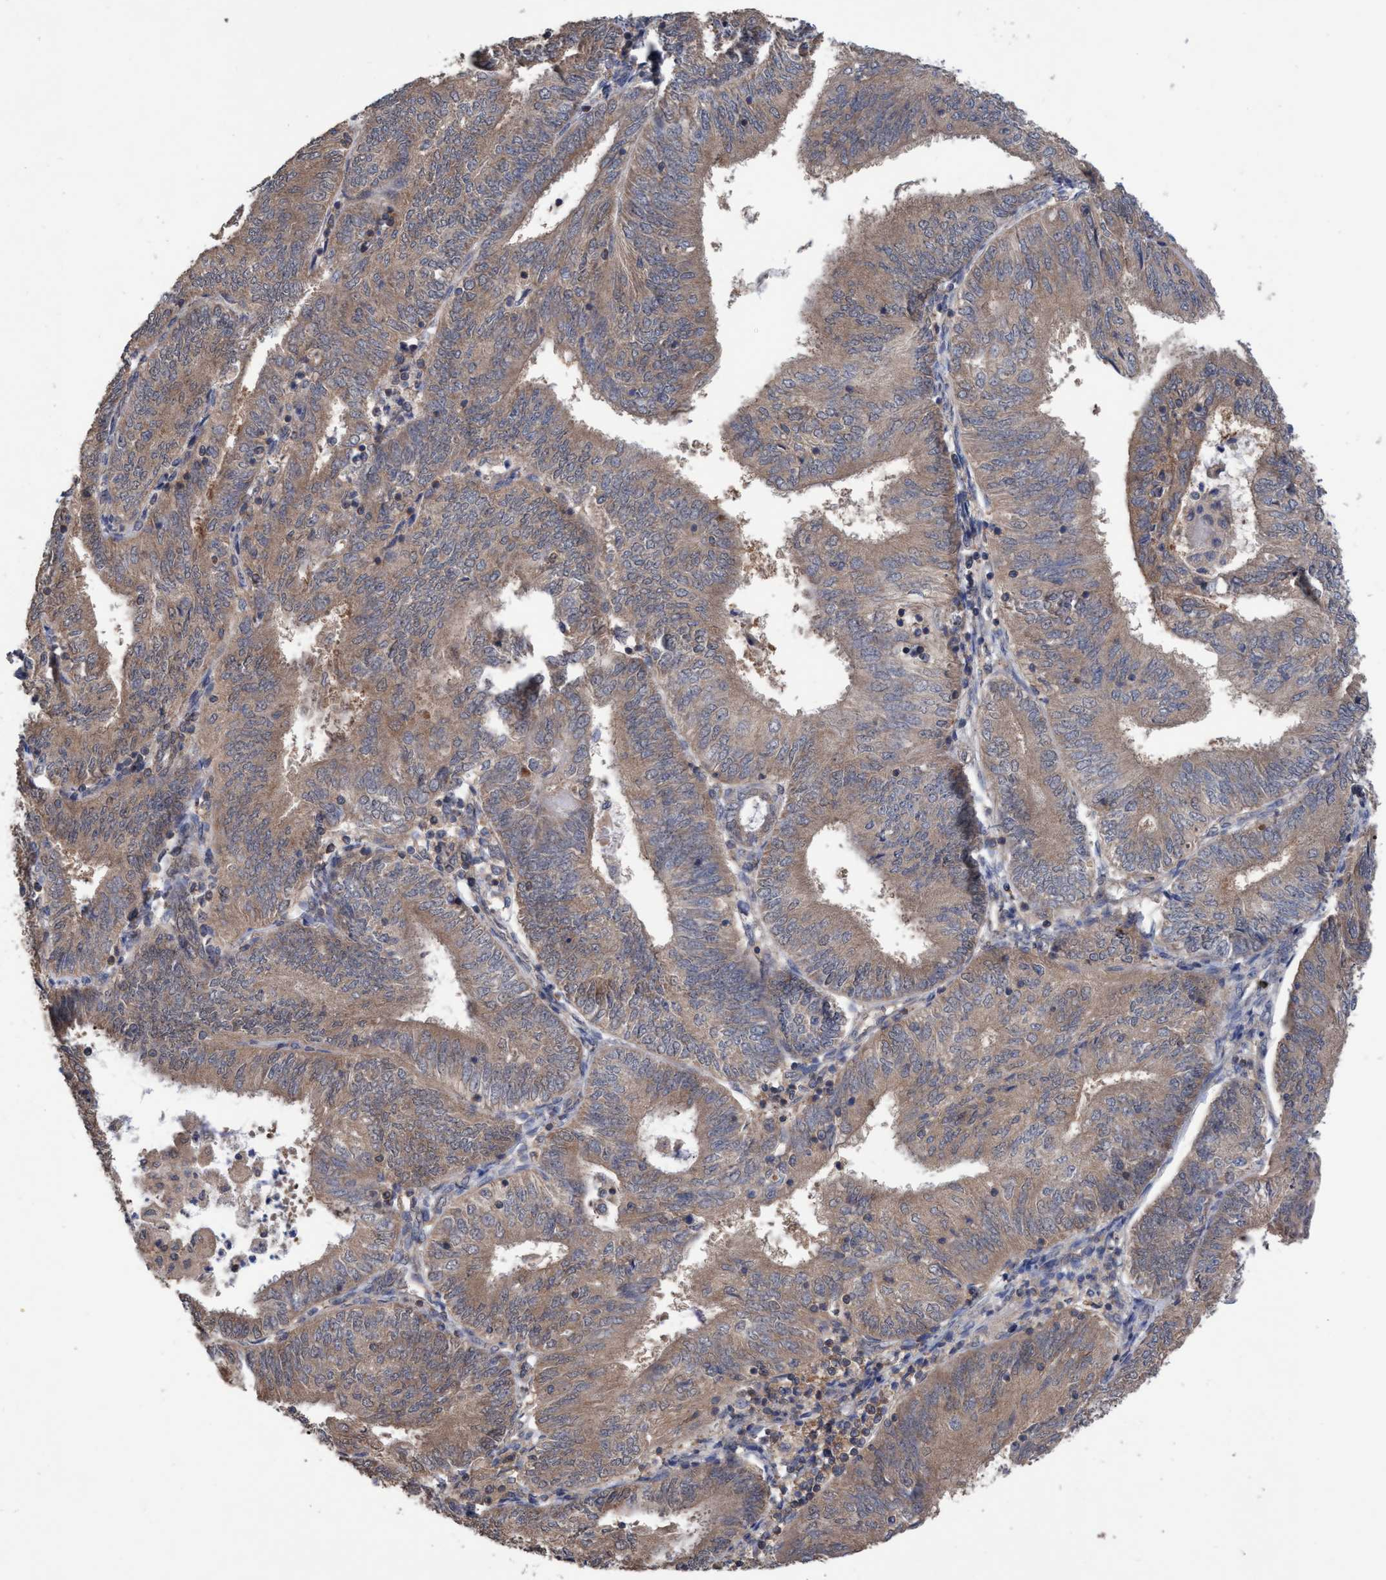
{"staining": {"intensity": "weak", "quantity": ">75%", "location": "cytoplasmic/membranous"}, "tissue": "endometrial cancer", "cell_type": "Tumor cells", "image_type": "cancer", "snomed": [{"axis": "morphology", "description": "Adenocarcinoma, NOS"}, {"axis": "topography", "description": "Endometrium"}], "caption": "Immunohistochemical staining of human endometrial cancer demonstrates low levels of weak cytoplasmic/membranous positivity in approximately >75% of tumor cells.", "gene": "GLOD4", "patient": {"sex": "female", "age": 58}}